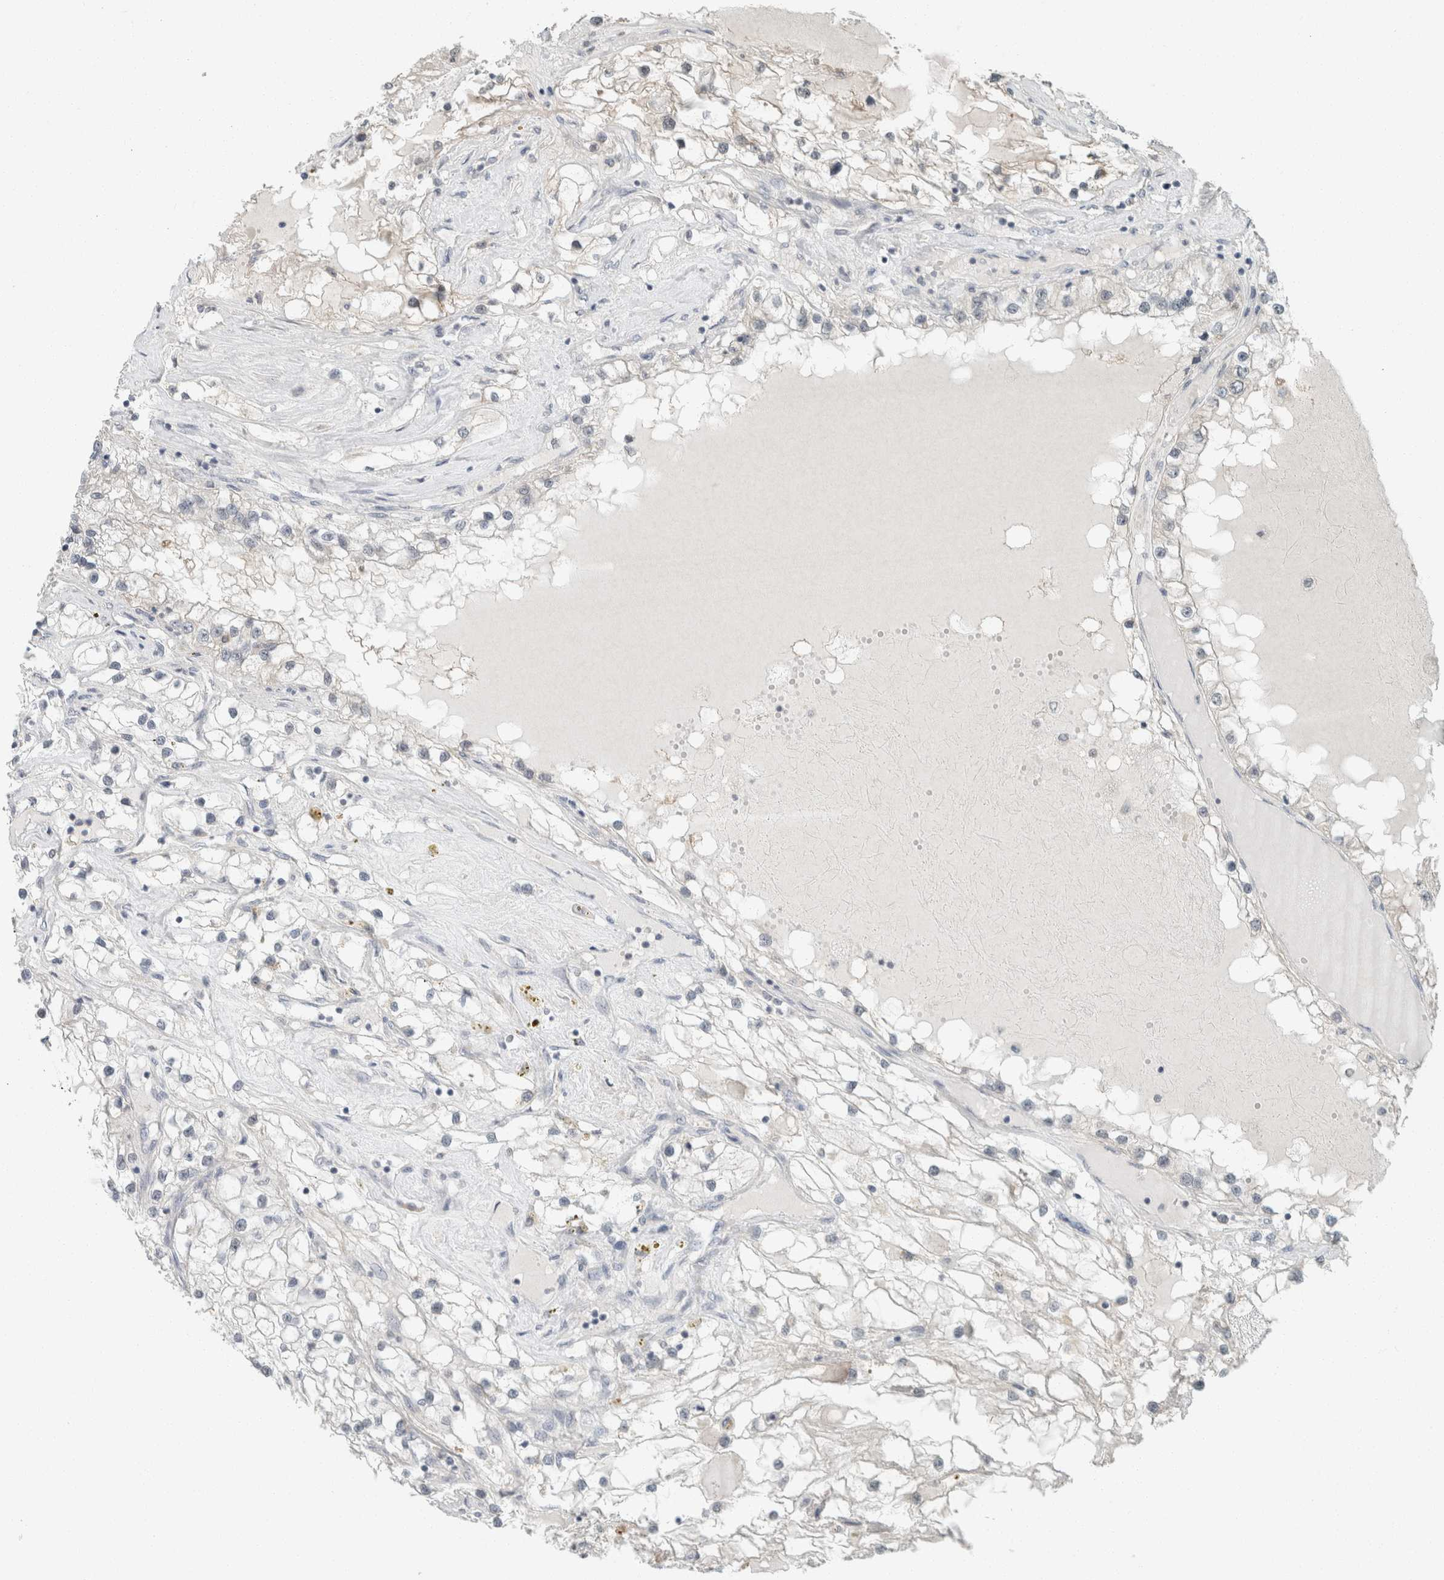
{"staining": {"intensity": "negative", "quantity": "none", "location": "none"}, "tissue": "renal cancer", "cell_type": "Tumor cells", "image_type": "cancer", "snomed": [{"axis": "morphology", "description": "Adenocarcinoma, NOS"}, {"axis": "topography", "description": "Kidney"}], "caption": "There is no significant positivity in tumor cells of adenocarcinoma (renal). (DAB (3,3'-diaminobenzidine) immunohistochemistry (IHC) with hematoxylin counter stain).", "gene": "TRIT1", "patient": {"sex": "male", "age": 68}}